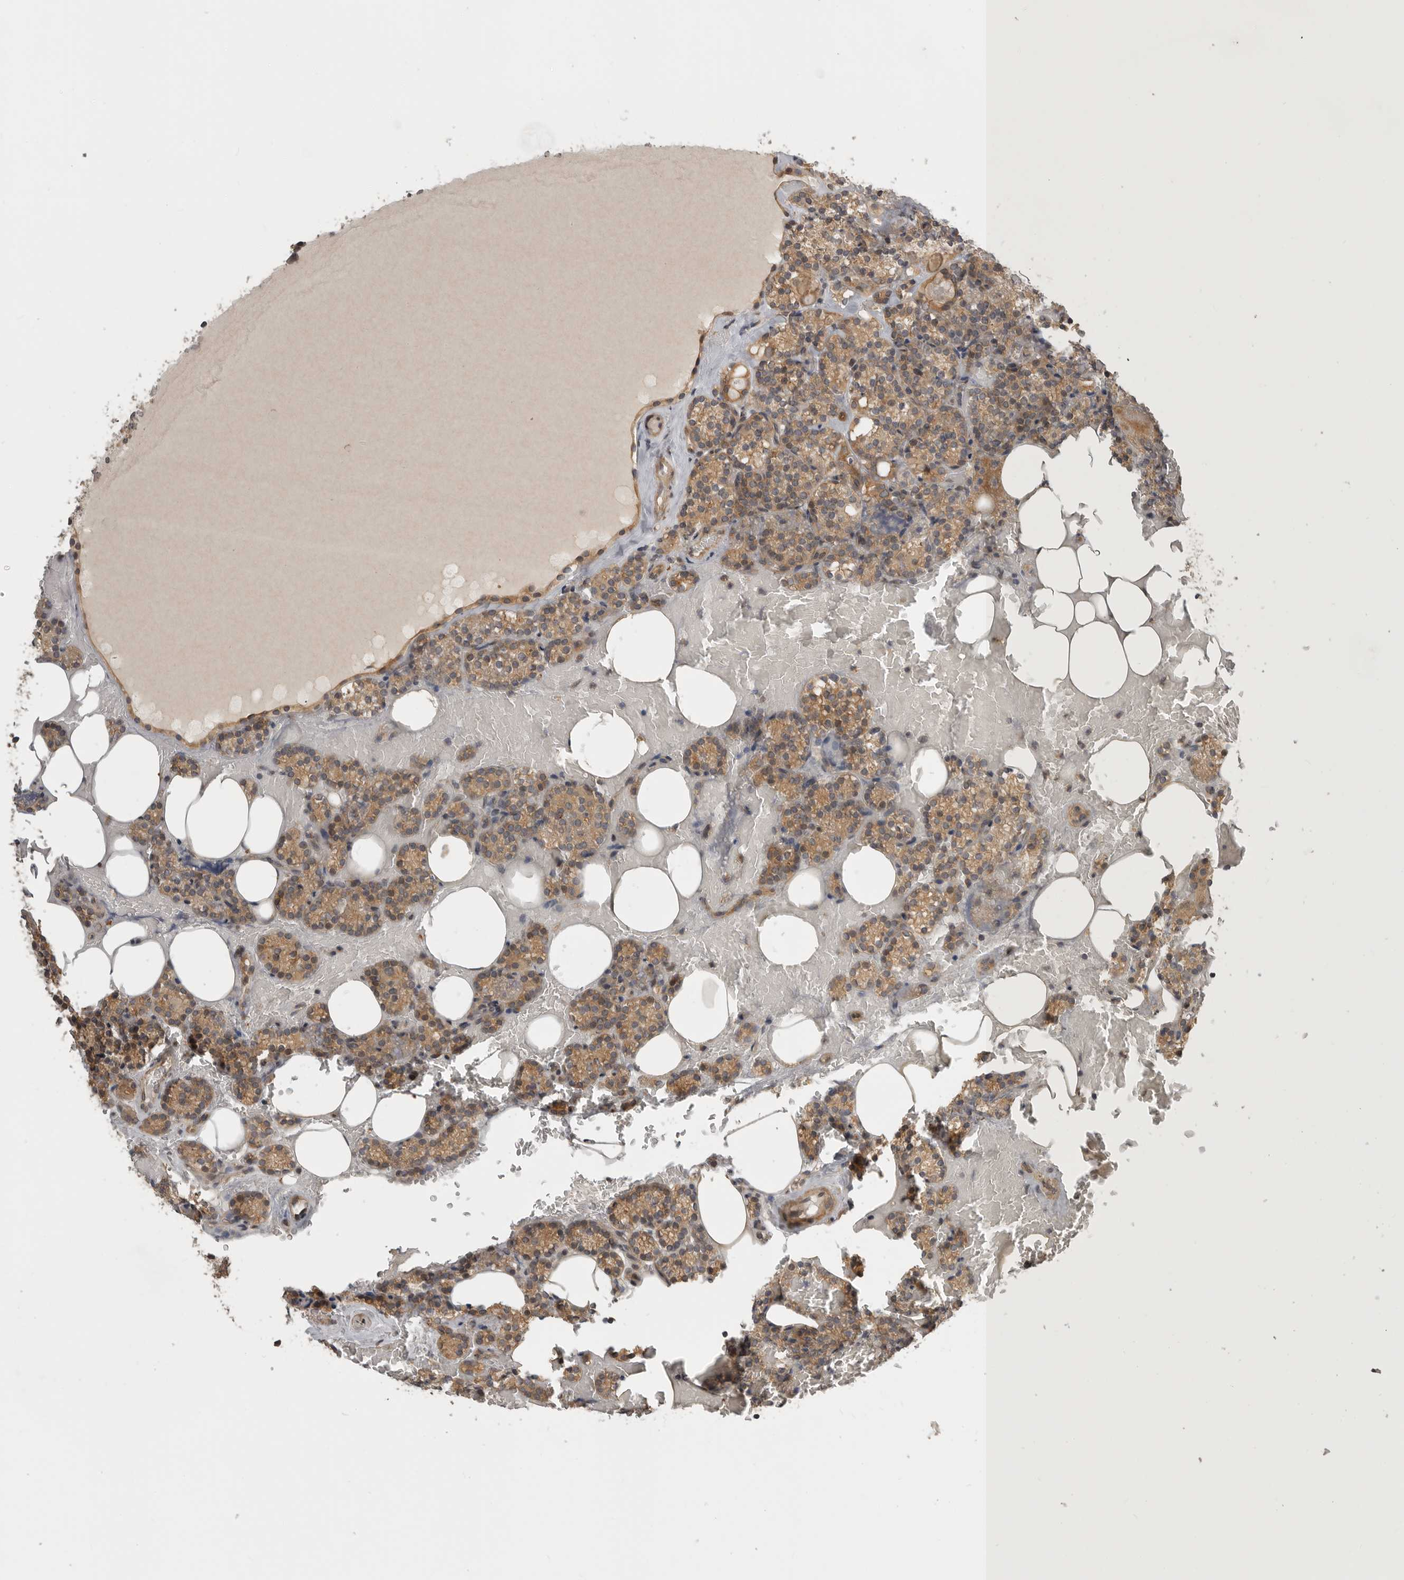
{"staining": {"intensity": "moderate", "quantity": ">75%", "location": "cytoplasmic/membranous"}, "tissue": "parathyroid gland", "cell_type": "Glandular cells", "image_type": "normal", "snomed": [{"axis": "morphology", "description": "Normal tissue, NOS"}, {"axis": "topography", "description": "Parathyroid gland"}], "caption": "DAB (3,3'-diaminobenzidine) immunohistochemical staining of unremarkable parathyroid gland exhibits moderate cytoplasmic/membranous protein positivity in approximately >75% of glandular cells. Immunohistochemistry stains the protein of interest in brown and the nuclei are stained blue.", "gene": "CUEDC1", "patient": {"sex": "female", "age": 78}}